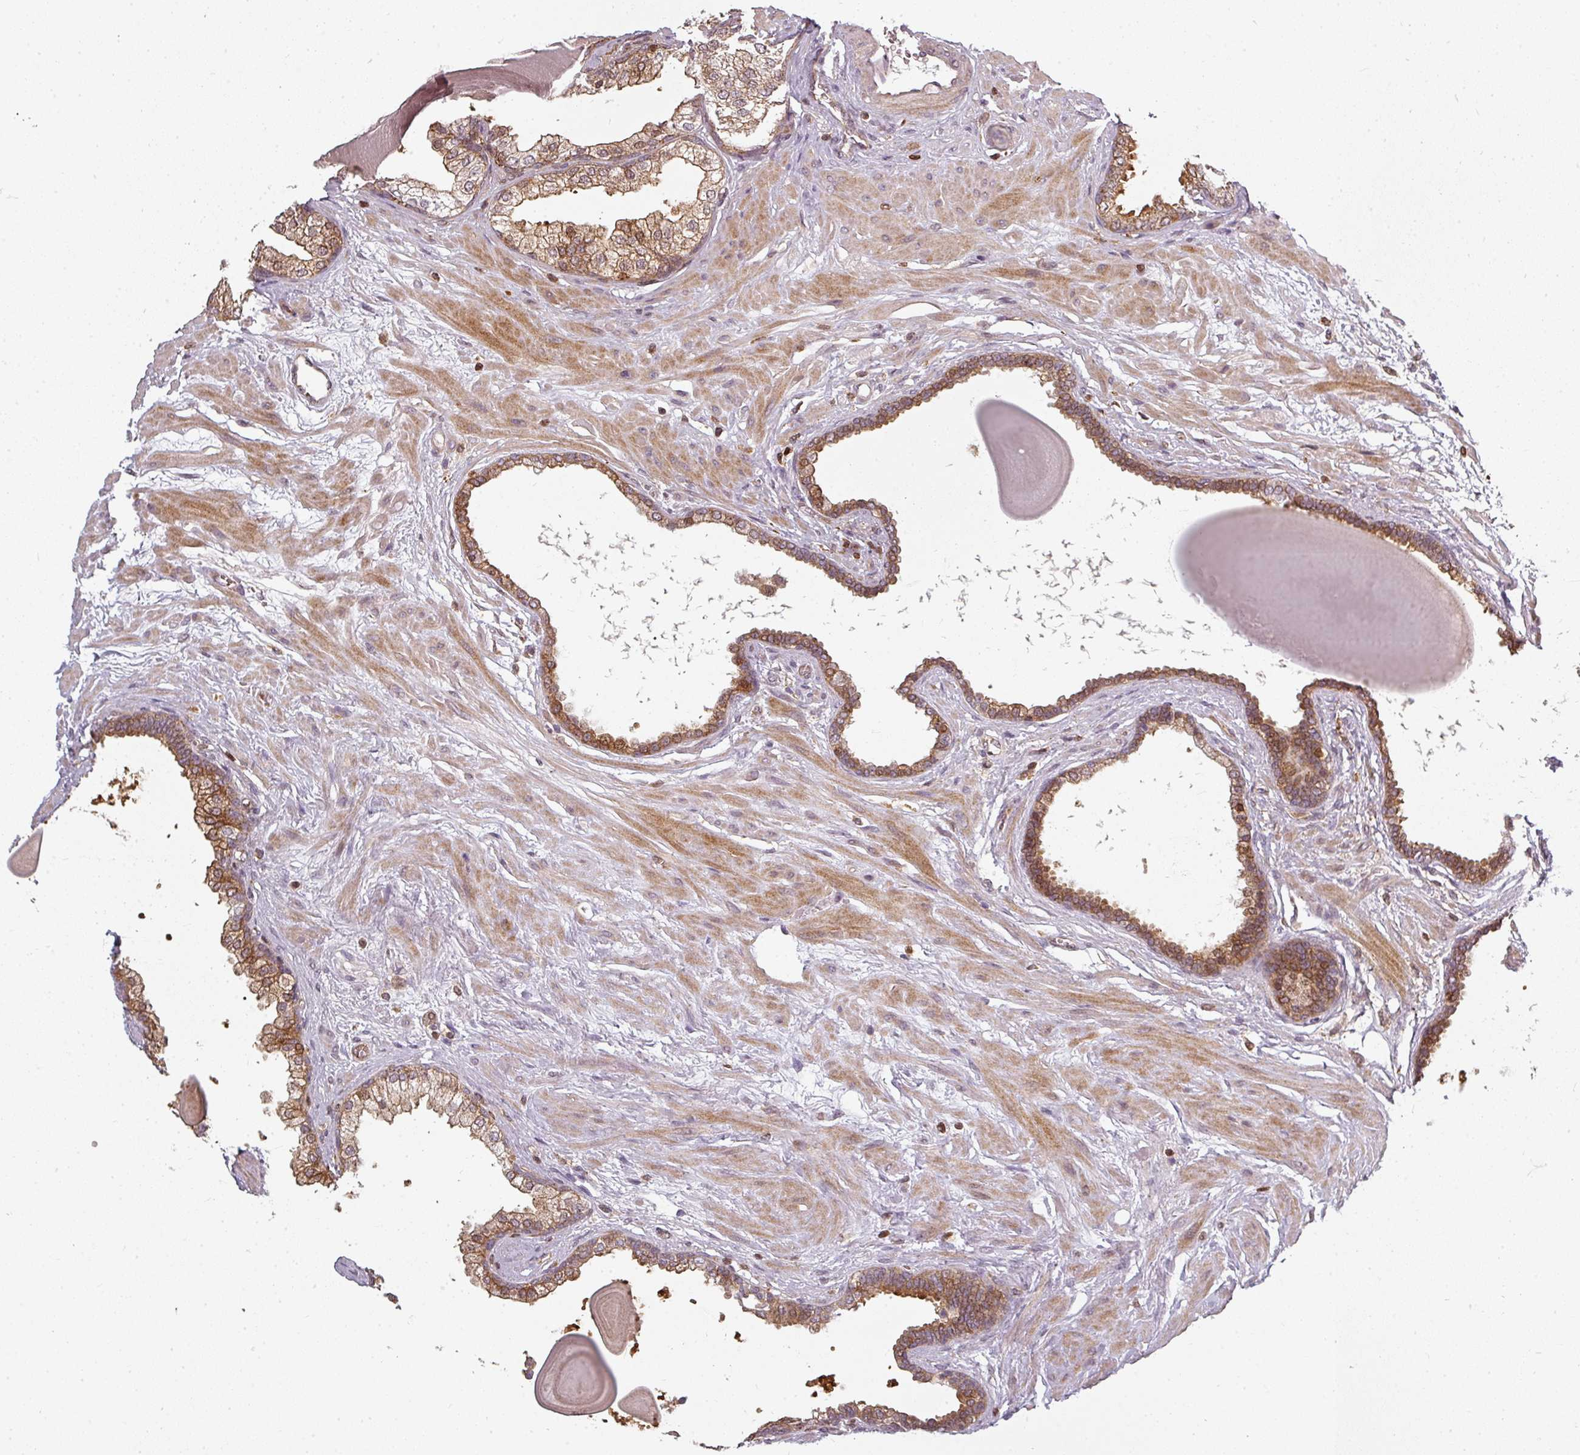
{"staining": {"intensity": "moderate", "quantity": ">75%", "location": "cytoplasmic/membranous"}, "tissue": "prostate", "cell_type": "Glandular cells", "image_type": "normal", "snomed": [{"axis": "morphology", "description": "Normal tissue, NOS"}, {"axis": "topography", "description": "Prostate"}], "caption": "Immunohistochemical staining of unremarkable human prostate shows >75% levels of moderate cytoplasmic/membranous protein expression in approximately >75% of glandular cells.", "gene": "CLIC1", "patient": {"sex": "male", "age": 48}}